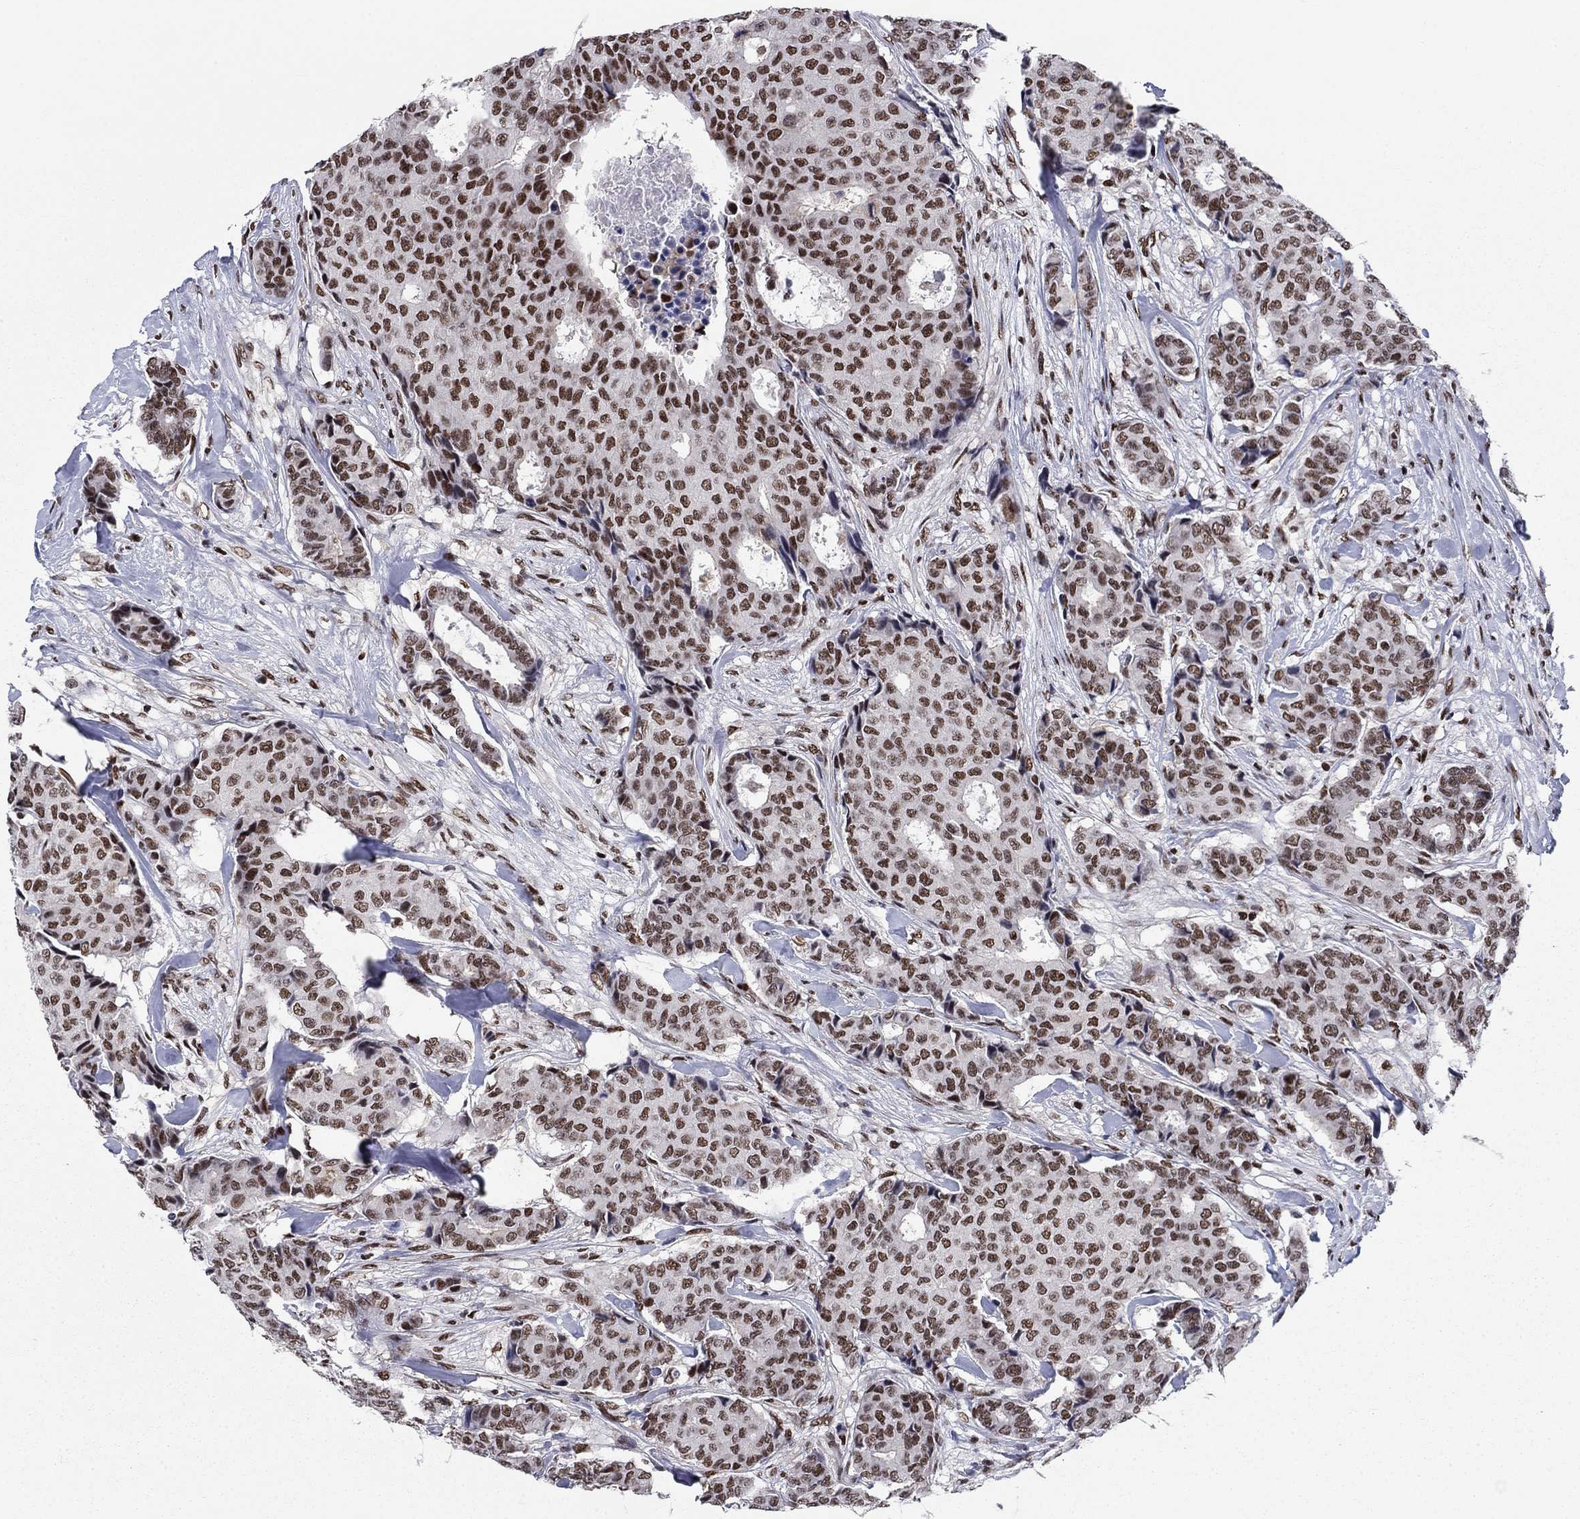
{"staining": {"intensity": "strong", "quantity": "25%-75%", "location": "nuclear"}, "tissue": "breast cancer", "cell_type": "Tumor cells", "image_type": "cancer", "snomed": [{"axis": "morphology", "description": "Duct carcinoma"}, {"axis": "topography", "description": "Breast"}], "caption": "Protein expression analysis of breast infiltrating ductal carcinoma reveals strong nuclear expression in about 25%-75% of tumor cells. Ihc stains the protein of interest in brown and the nuclei are stained blue.", "gene": "RPRD1B", "patient": {"sex": "female", "age": 75}}